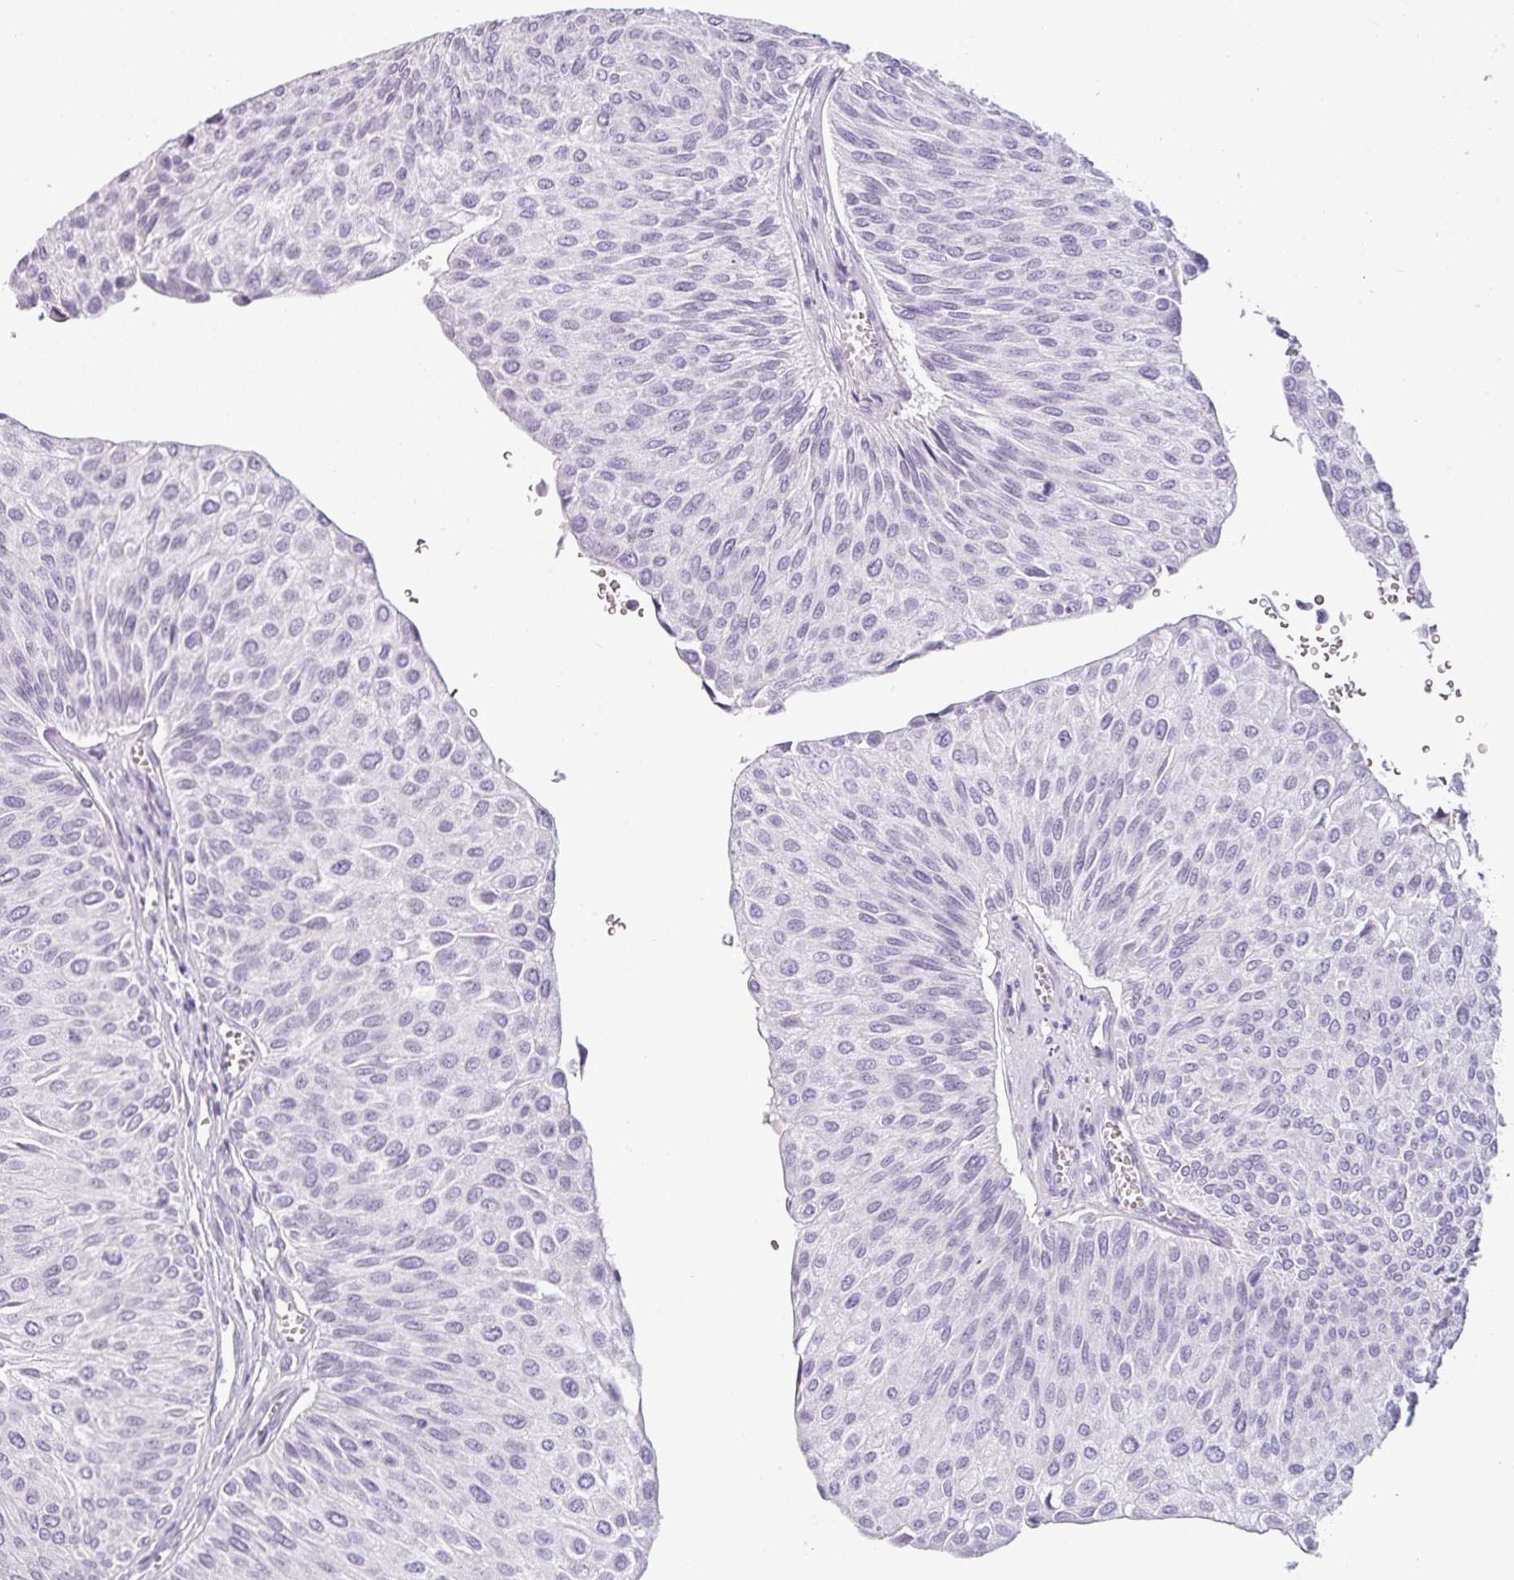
{"staining": {"intensity": "negative", "quantity": "none", "location": "none"}, "tissue": "urothelial cancer", "cell_type": "Tumor cells", "image_type": "cancer", "snomed": [{"axis": "morphology", "description": "Urothelial carcinoma, NOS"}, {"axis": "topography", "description": "Urinary bladder"}], "caption": "IHC of human transitional cell carcinoma exhibits no expression in tumor cells.", "gene": "CDH16", "patient": {"sex": "male", "age": 67}}